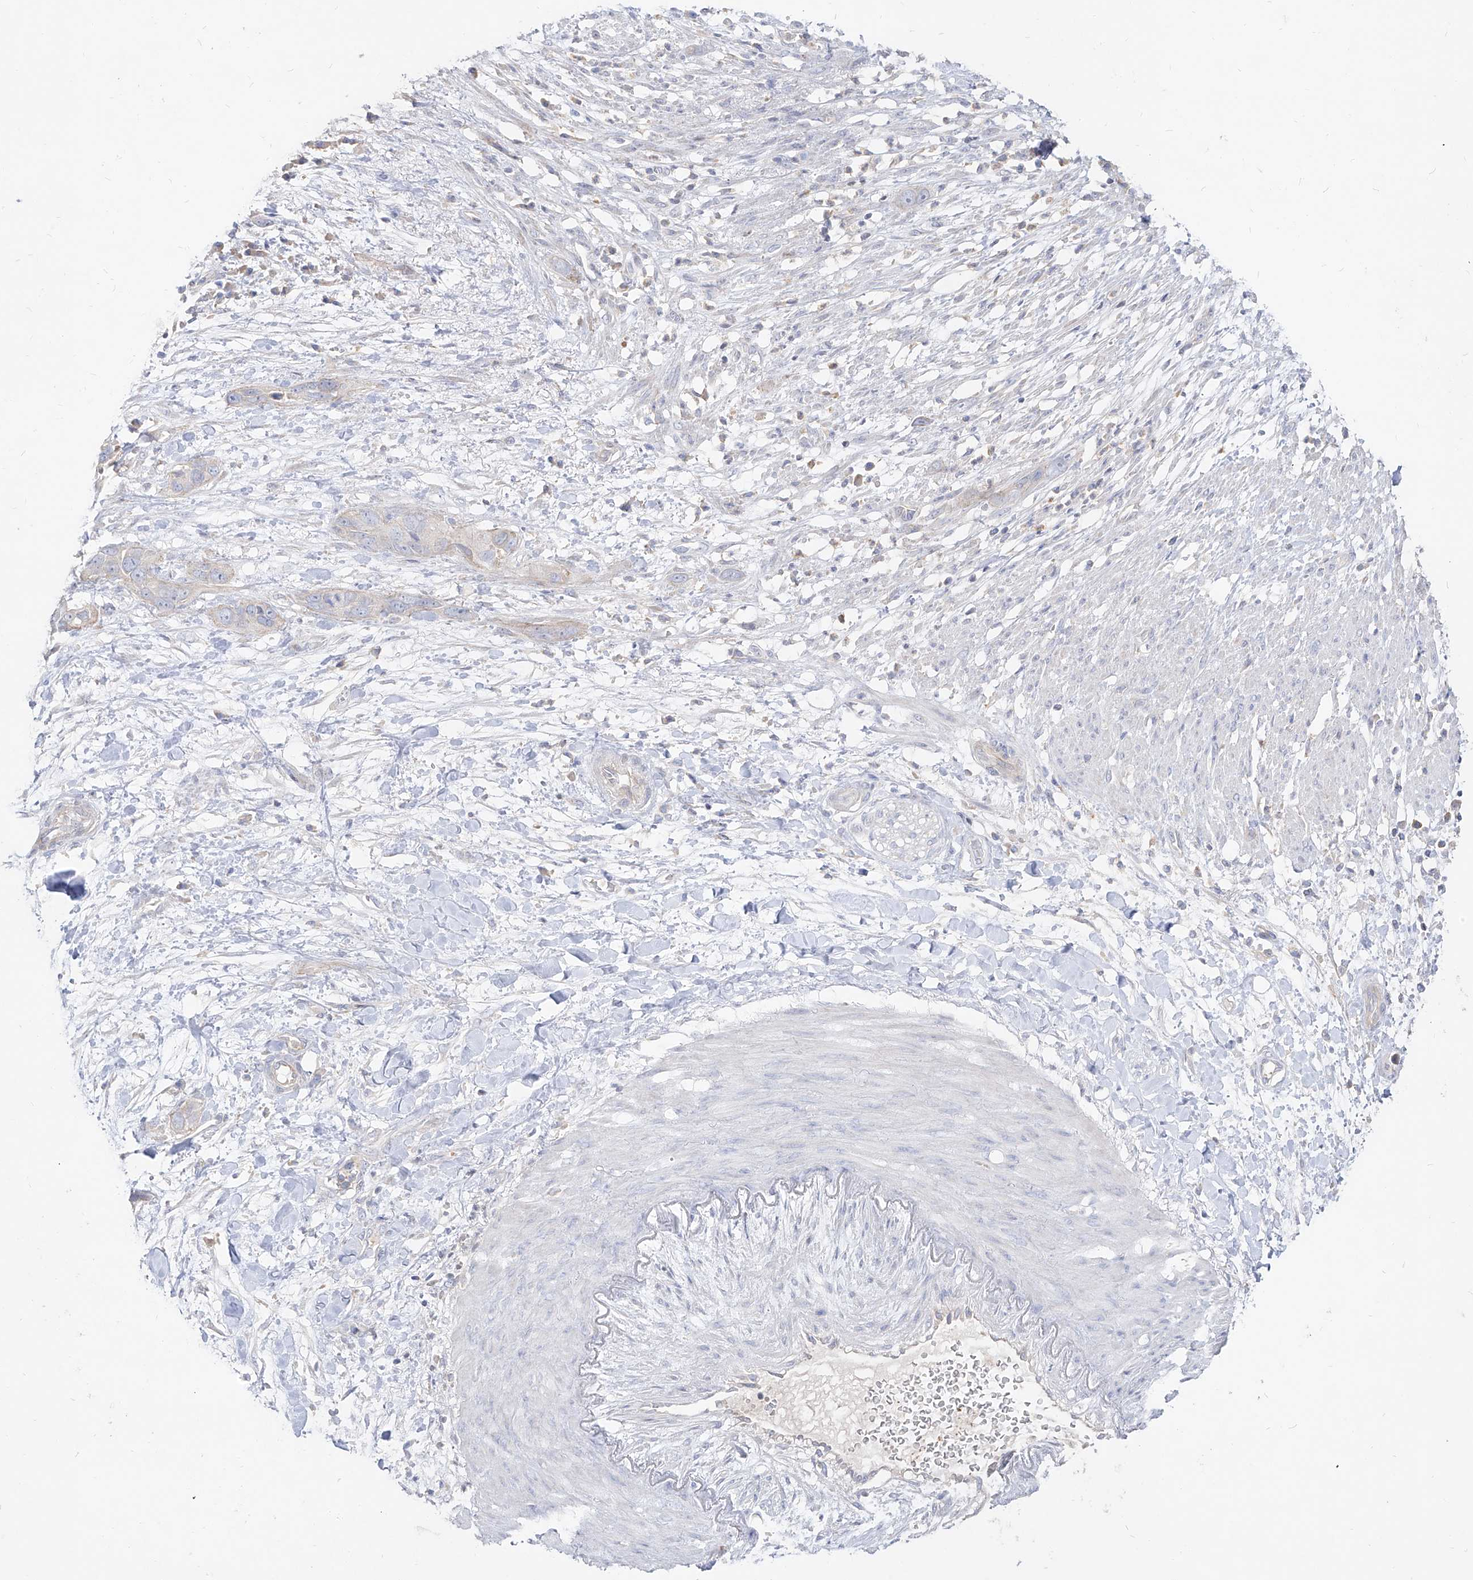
{"staining": {"intensity": "negative", "quantity": "none", "location": "none"}, "tissue": "pancreatic cancer", "cell_type": "Tumor cells", "image_type": "cancer", "snomed": [{"axis": "morphology", "description": "Adenocarcinoma, NOS"}, {"axis": "topography", "description": "Pancreas"}], "caption": "Immunohistochemistry (IHC) histopathology image of human pancreatic cancer stained for a protein (brown), which demonstrates no positivity in tumor cells.", "gene": "RBFOX3", "patient": {"sex": "female", "age": 60}}